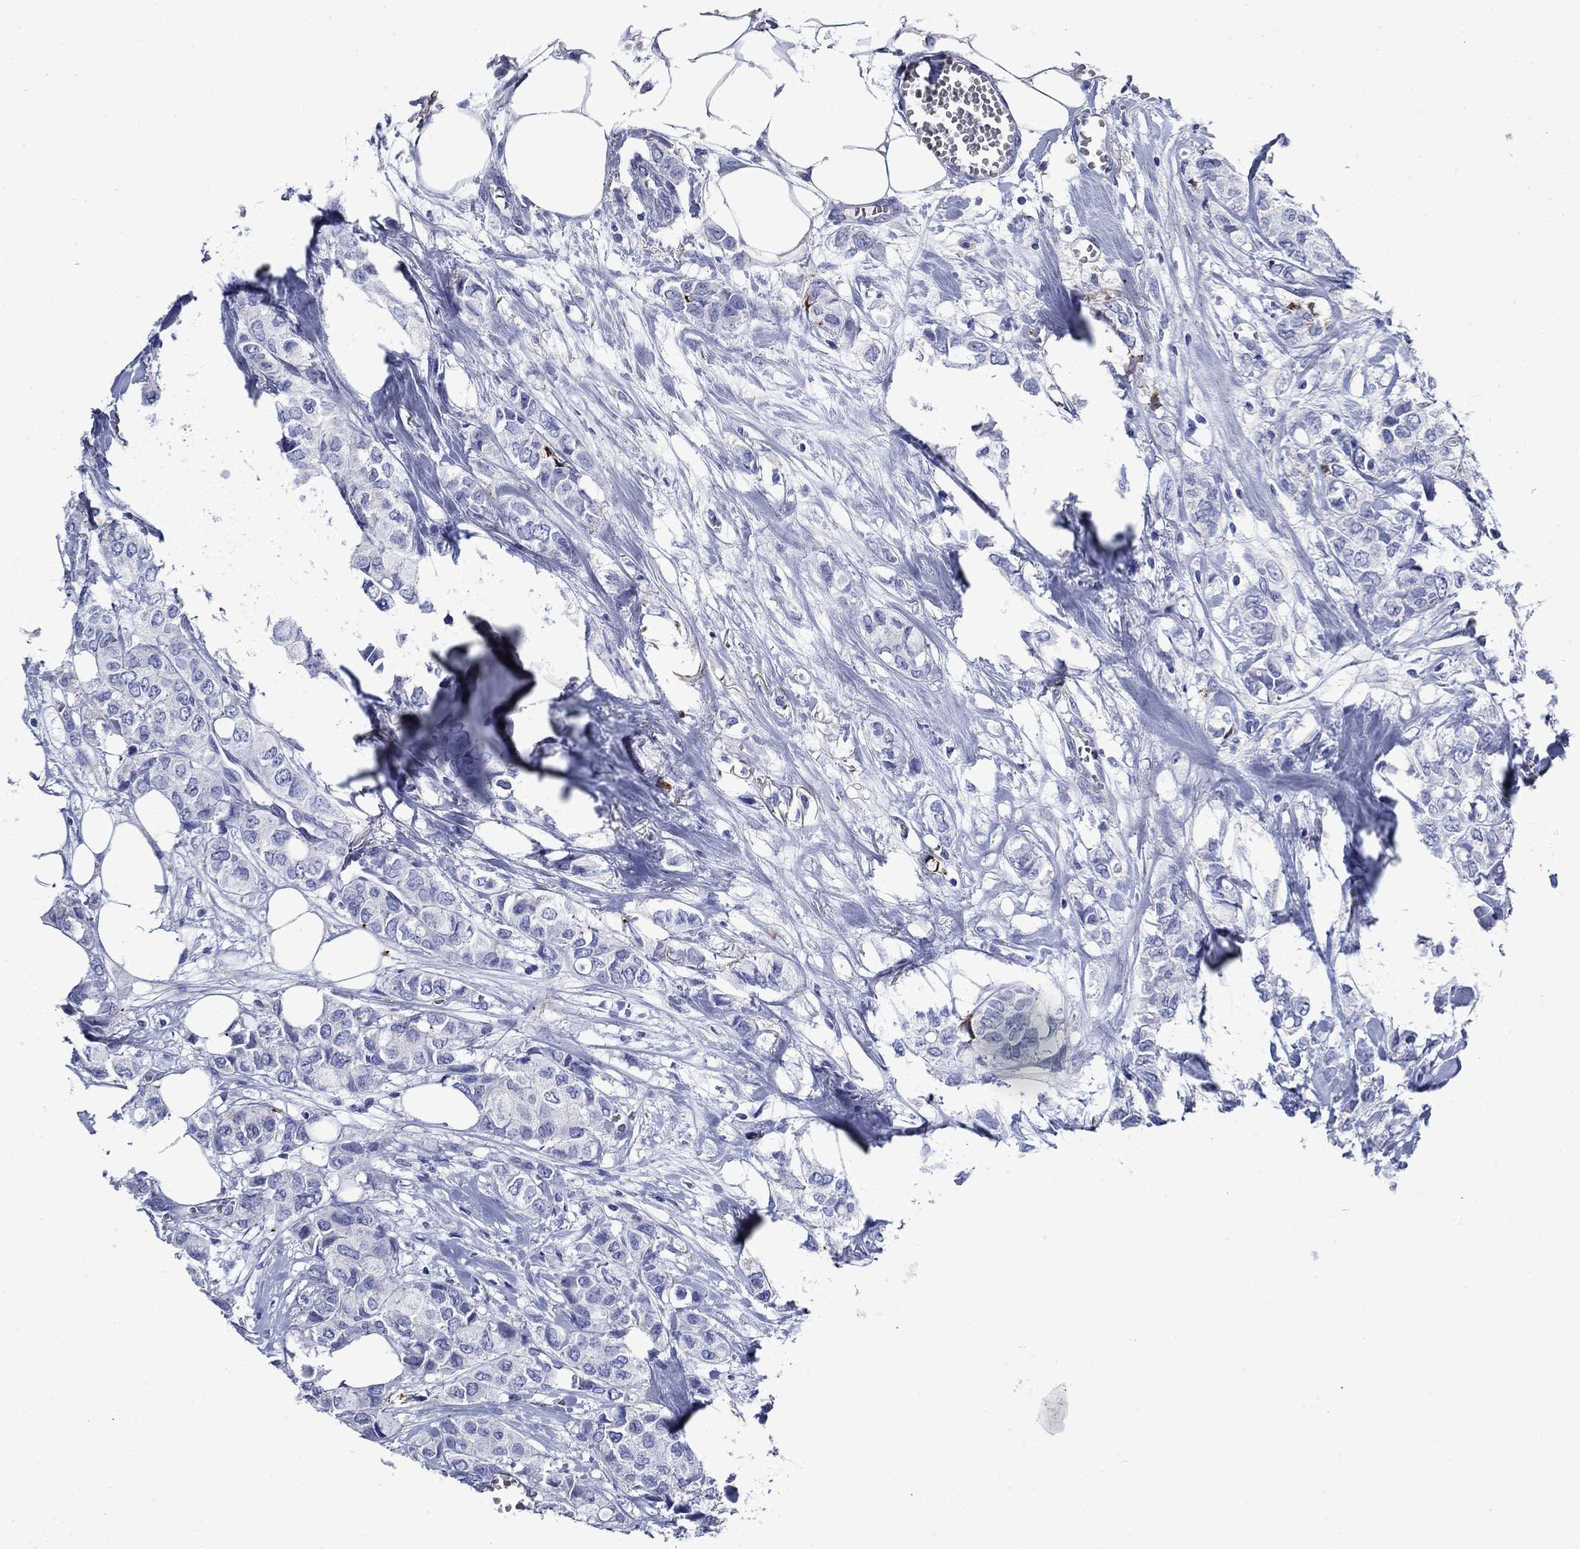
{"staining": {"intensity": "negative", "quantity": "none", "location": "none"}, "tissue": "breast cancer", "cell_type": "Tumor cells", "image_type": "cancer", "snomed": [{"axis": "morphology", "description": "Duct carcinoma"}, {"axis": "topography", "description": "Breast"}], "caption": "Tumor cells show no significant staining in breast cancer (intraductal carcinoma).", "gene": "VTN", "patient": {"sex": "female", "age": 85}}